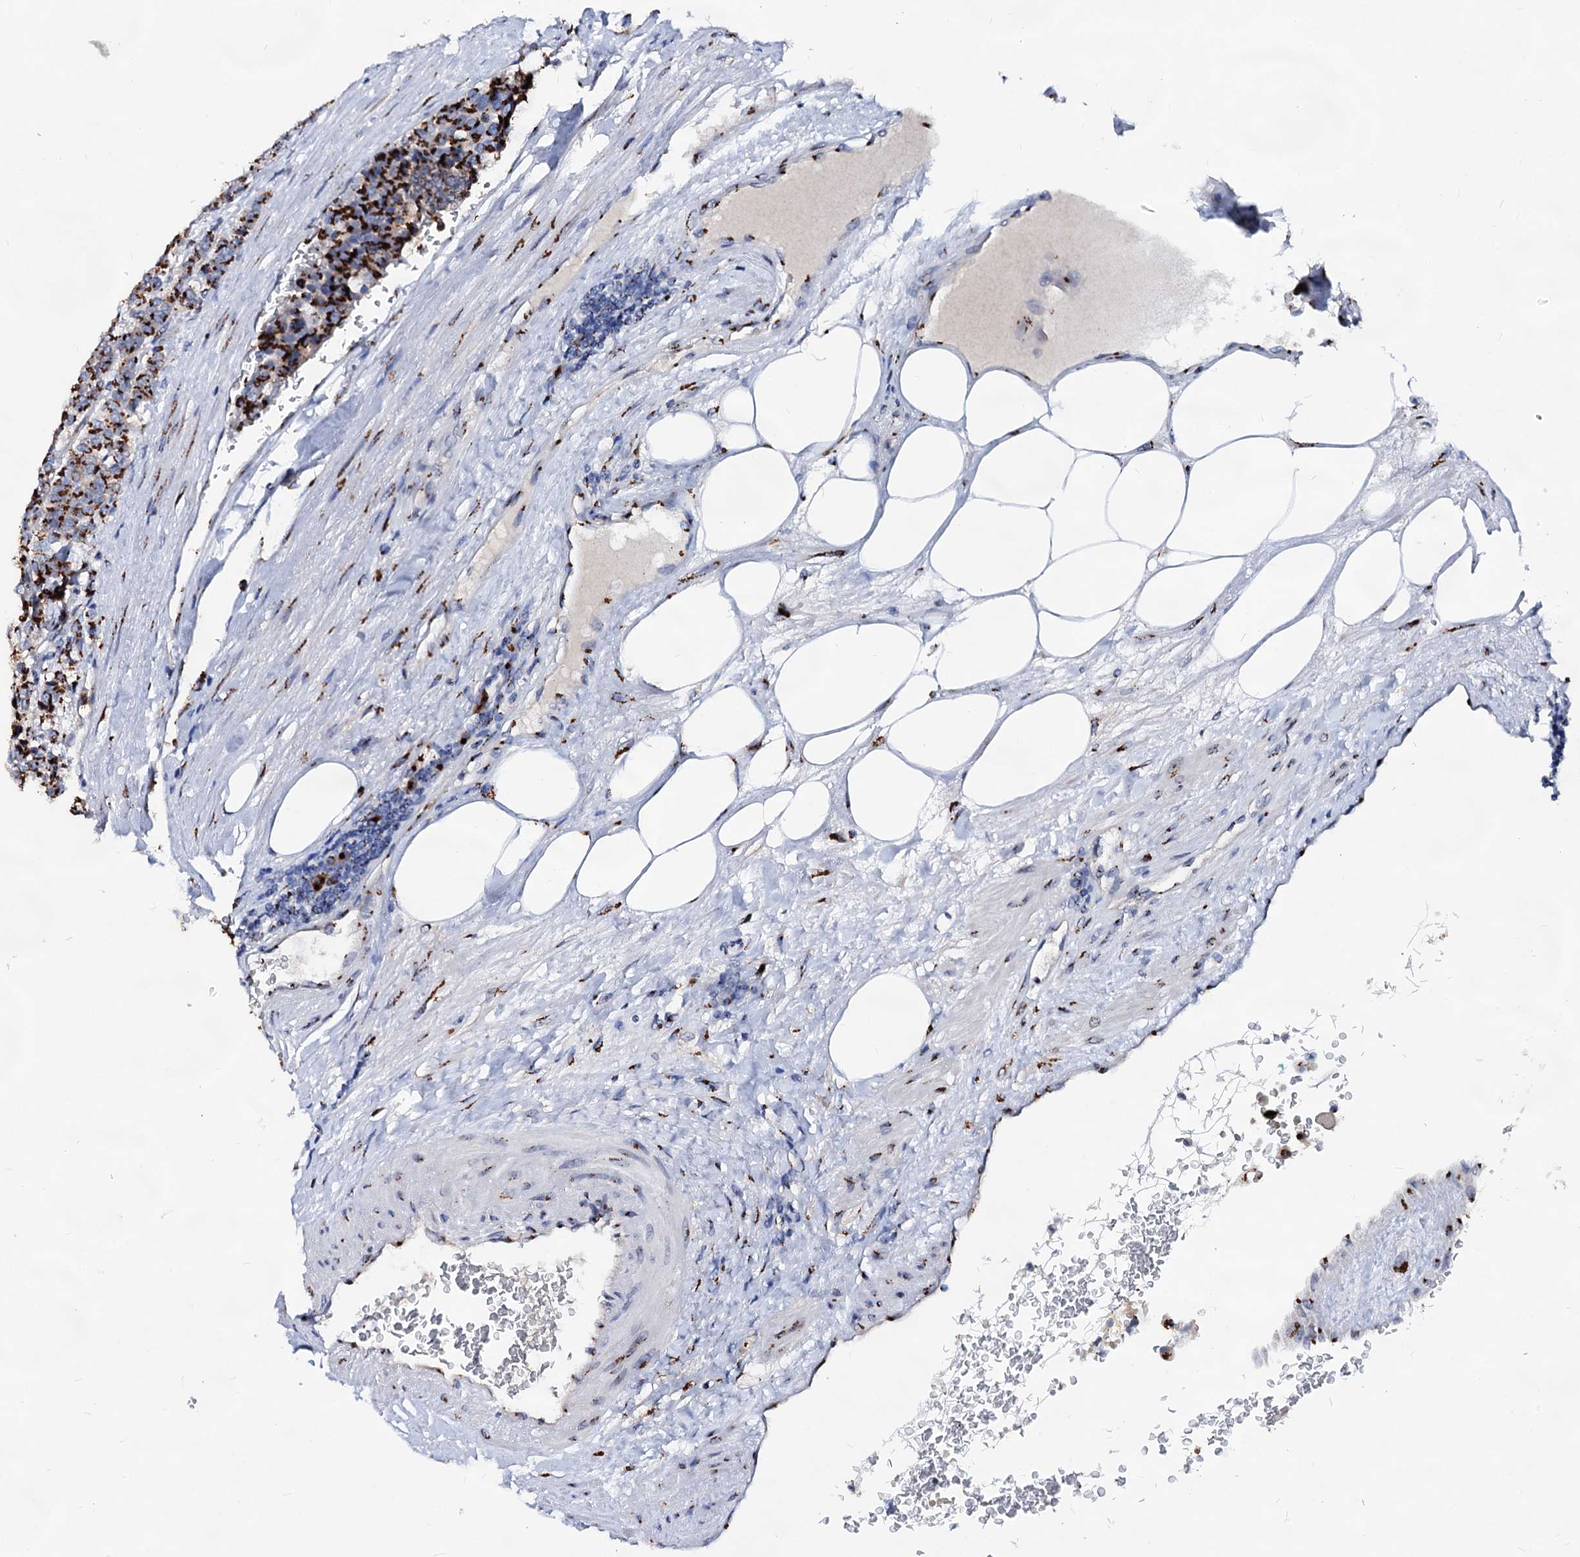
{"staining": {"intensity": "strong", "quantity": ">75%", "location": "cytoplasmic/membranous"}, "tissue": "carcinoid", "cell_type": "Tumor cells", "image_type": "cancer", "snomed": [{"axis": "morphology", "description": "Carcinoid, malignant, NOS"}, {"axis": "topography", "description": "Pancreas"}], "caption": "This is an image of immunohistochemistry (IHC) staining of carcinoid, which shows strong expression in the cytoplasmic/membranous of tumor cells.", "gene": "TM9SF3", "patient": {"sex": "female", "age": 54}}